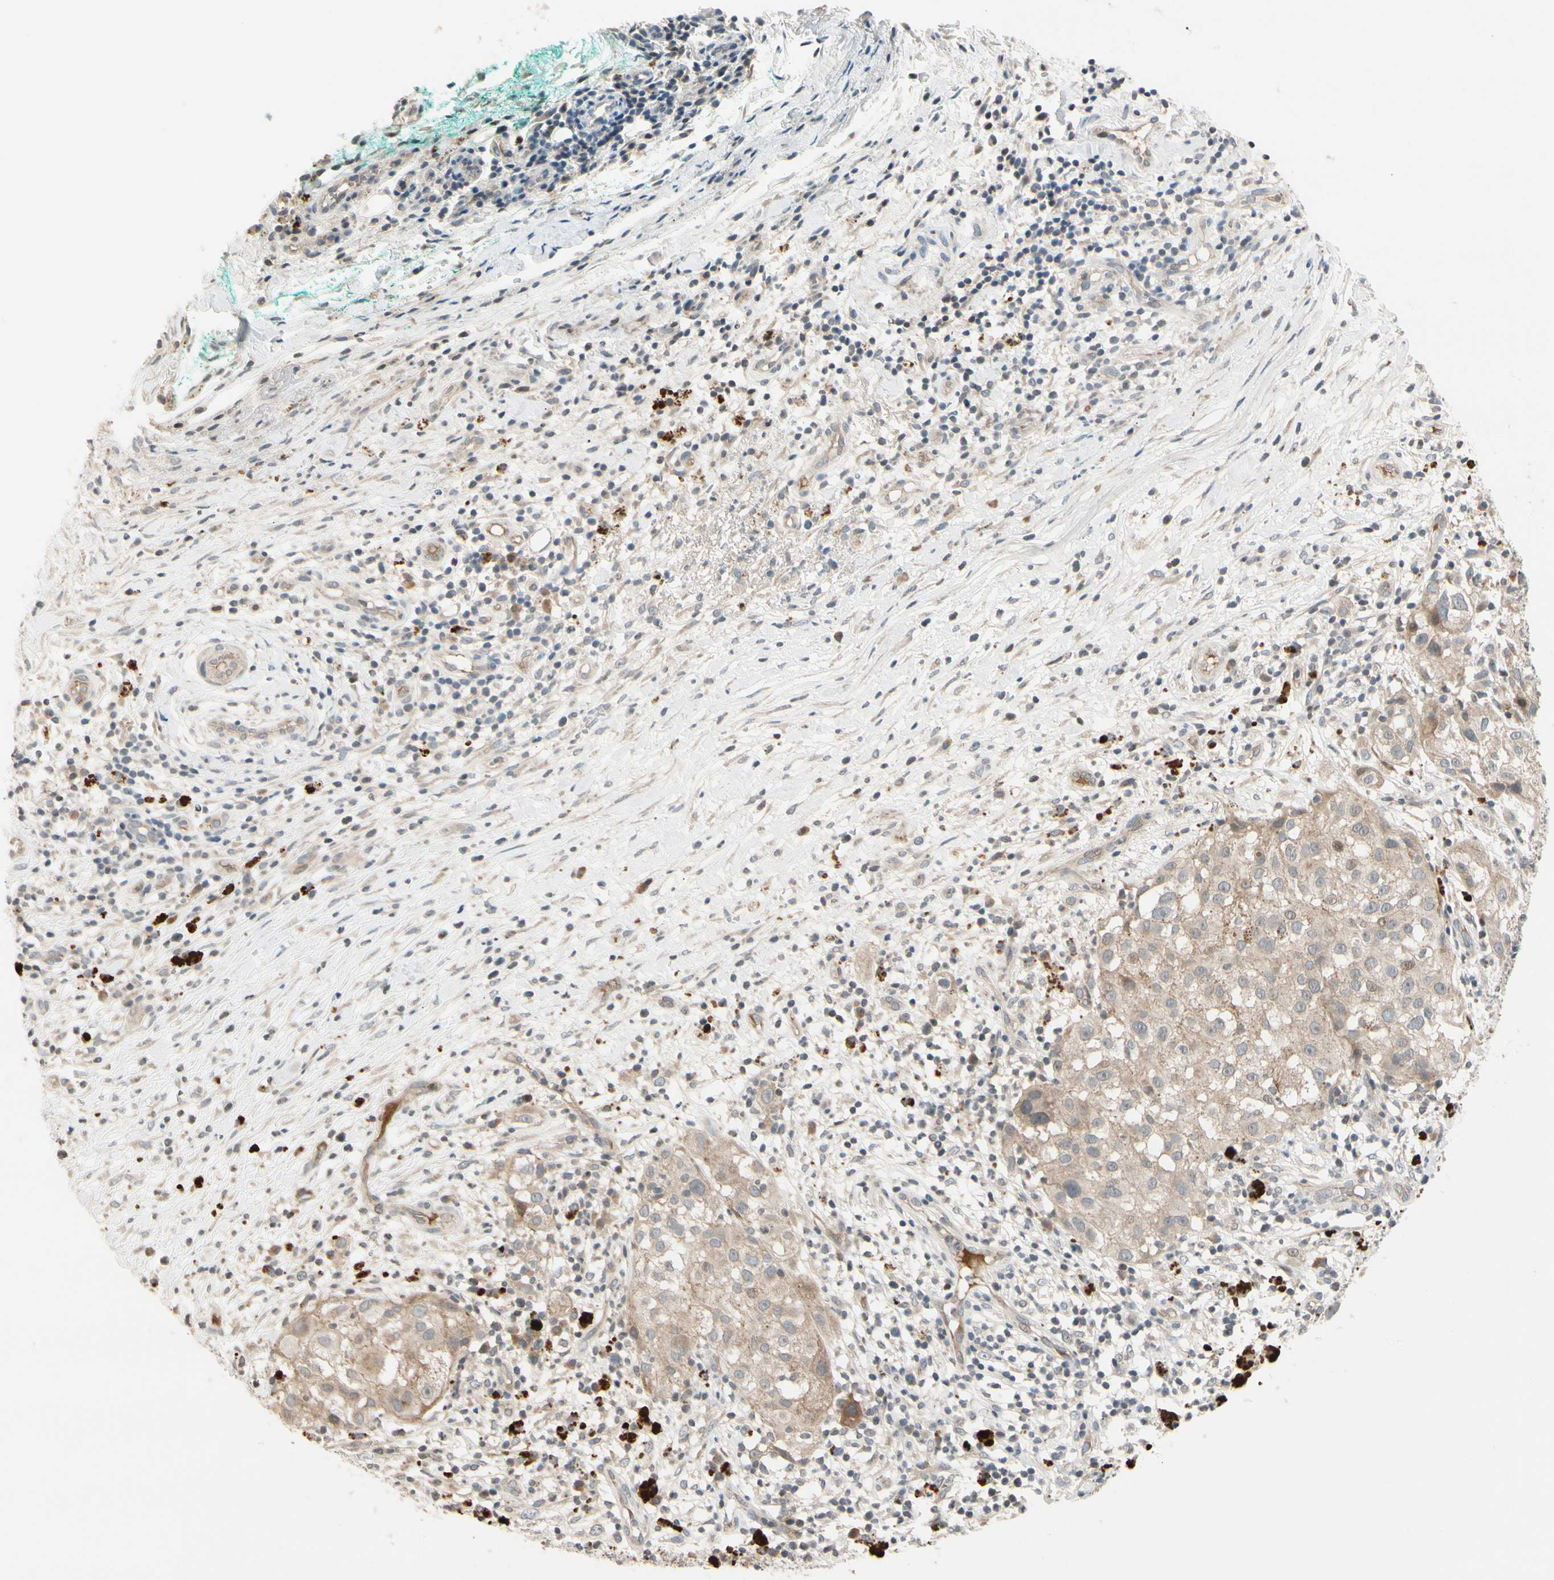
{"staining": {"intensity": "weak", "quantity": ">75%", "location": "cytoplasmic/membranous"}, "tissue": "melanoma", "cell_type": "Tumor cells", "image_type": "cancer", "snomed": [{"axis": "morphology", "description": "Necrosis, NOS"}, {"axis": "morphology", "description": "Malignant melanoma, NOS"}, {"axis": "topography", "description": "Skin"}], "caption": "Immunohistochemical staining of human melanoma exhibits weak cytoplasmic/membranous protein expression in about >75% of tumor cells.", "gene": "FGF10", "patient": {"sex": "female", "age": 87}}